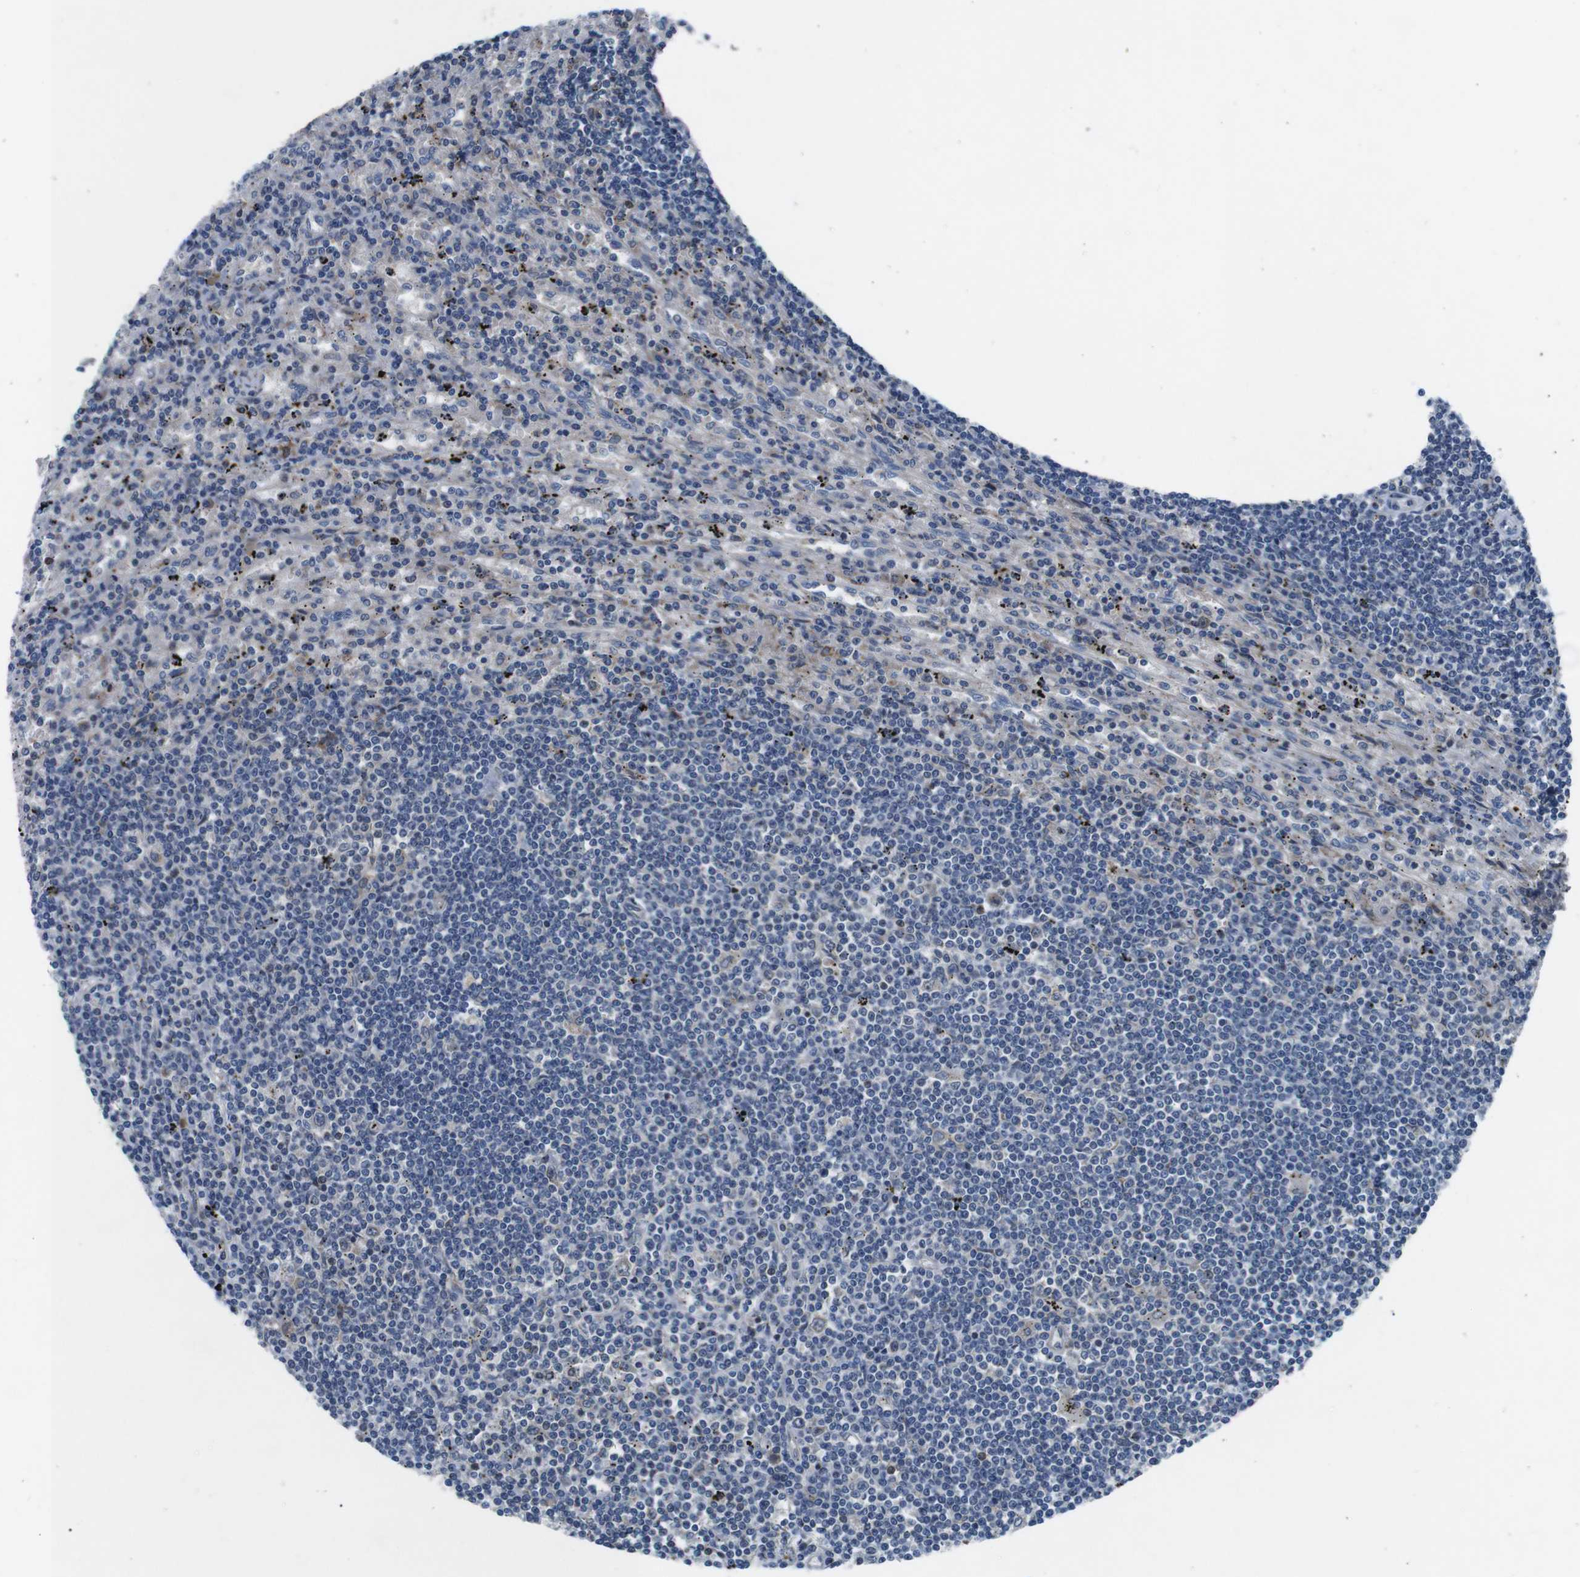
{"staining": {"intensity": "moderate", "quantity": "<25%", "location": "cytoplasmic/membranous"}, "tissue": "lymphoma", "cell_type": "Tumor cells", "image_type": "cancer", "snomed": [{"axis": "morphology", "description": "Malignant lymphoma, non-Hodgkin's type, Low grade"}, {"axis": "topography", "description": "Spleen"}], "caption": "Immunohistochemical staining of low-grade malignant lymphoma, non-Hodgkin's type exhibits low levels of moderate cytoplasmic/membranous positivity in approximately <25% of tumor cells.", "gene": "JAK1", "patient": {"sex": "male", "age": 76}}